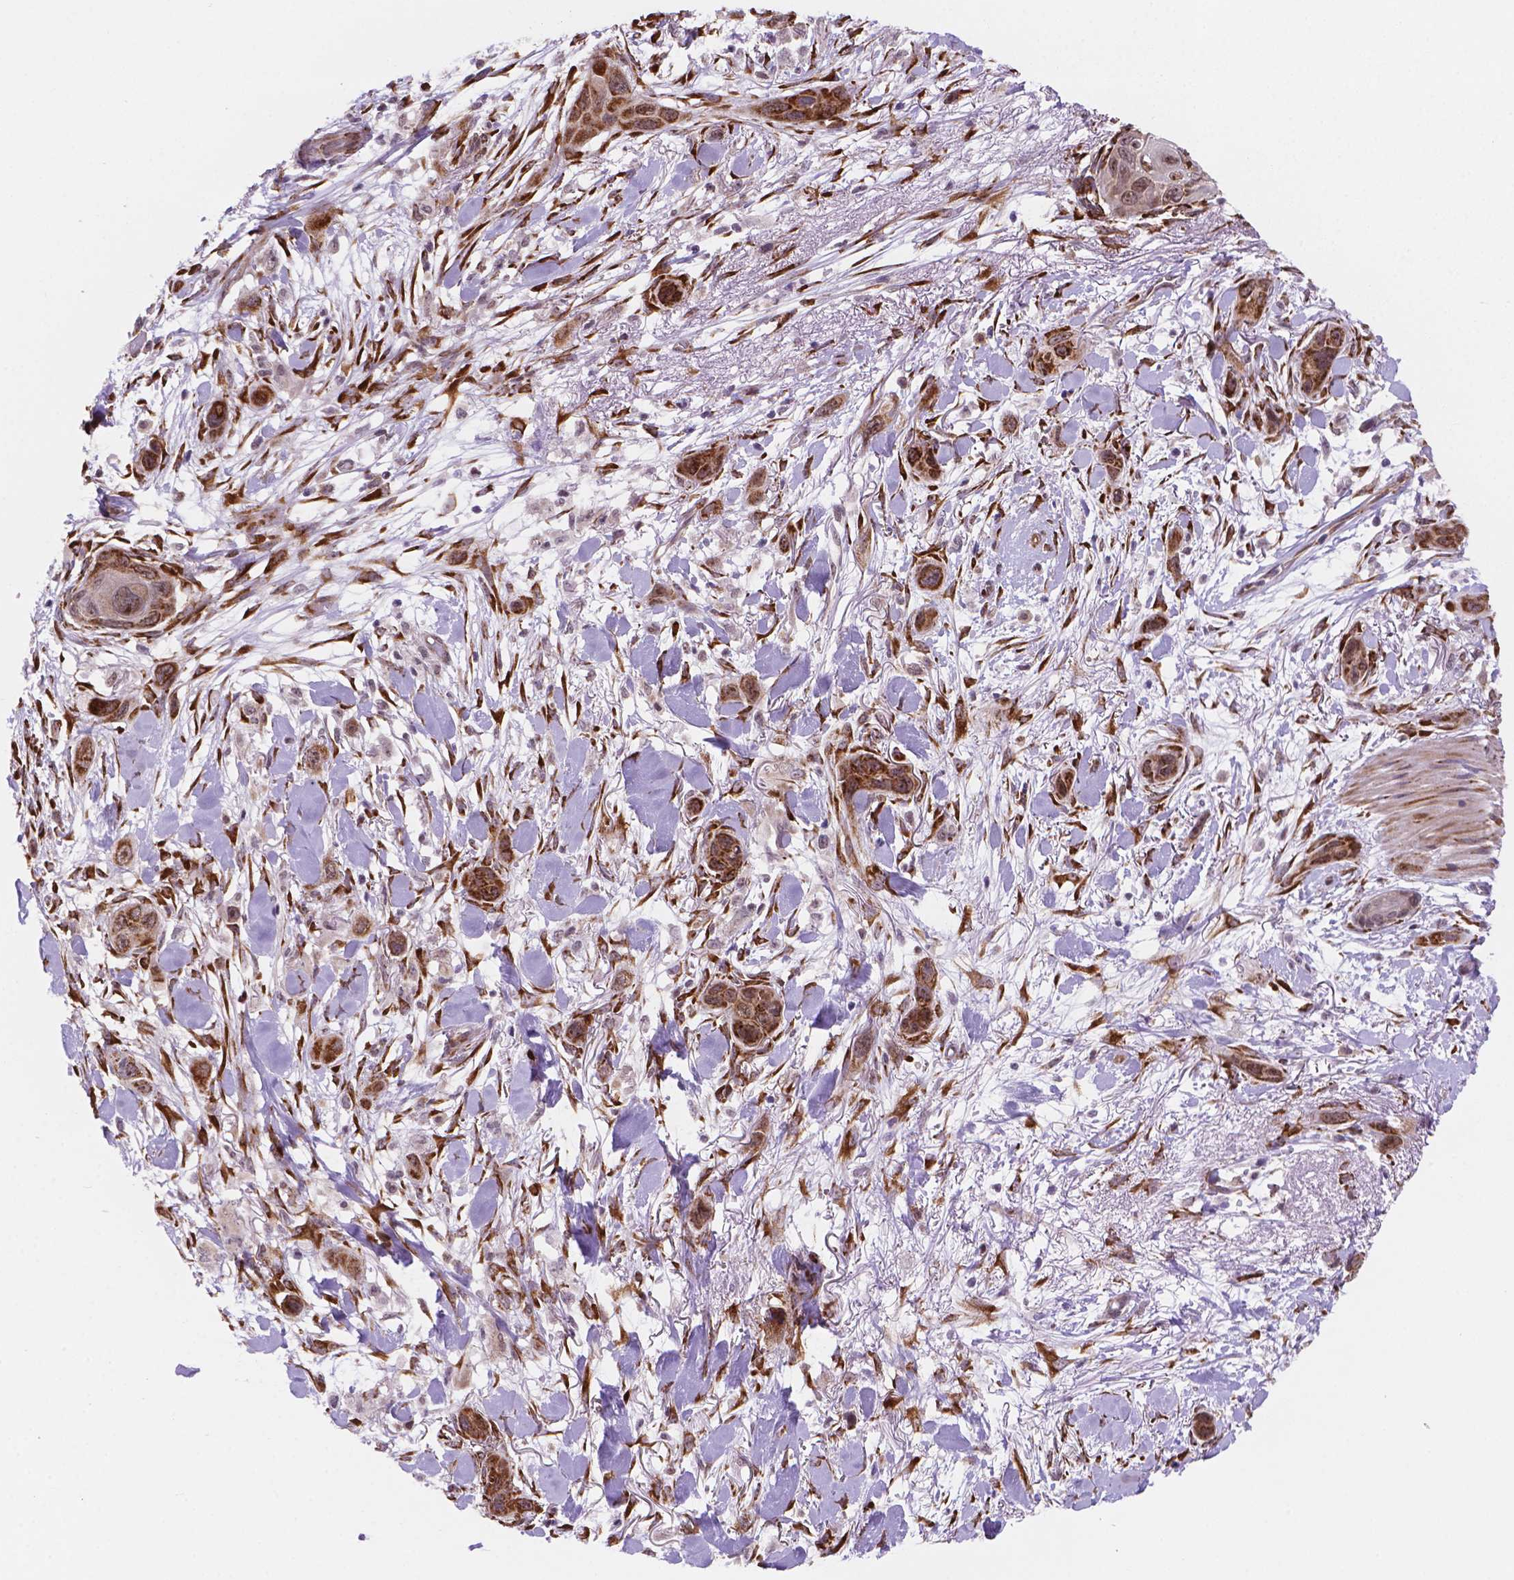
{"staining": {"intensity": "strong", "quantity": ">75%", "location": "cytoplasmic/membranous"}, "tissue": "skin cancer", "cell_type": "Tumor cells", "image_type": "cancer", "snomed": [{"axis": "morphology", "description": "Squamous cell carcinoma, NOS"}, {"axis": "topography", "description": "Skin"}], "caption": "The photomicrograph displays staining of skin squamous cell carcinoma, revealing strong cytoplasmic/membranous protein staining (brown color) within tumor cells. (Stains: DAB in brown, nuclei in blue, Microscopy: brightfield microscopy at high magnification).", "gene": "FNIP1", "patient": {"sex": "male", "age": 79}}